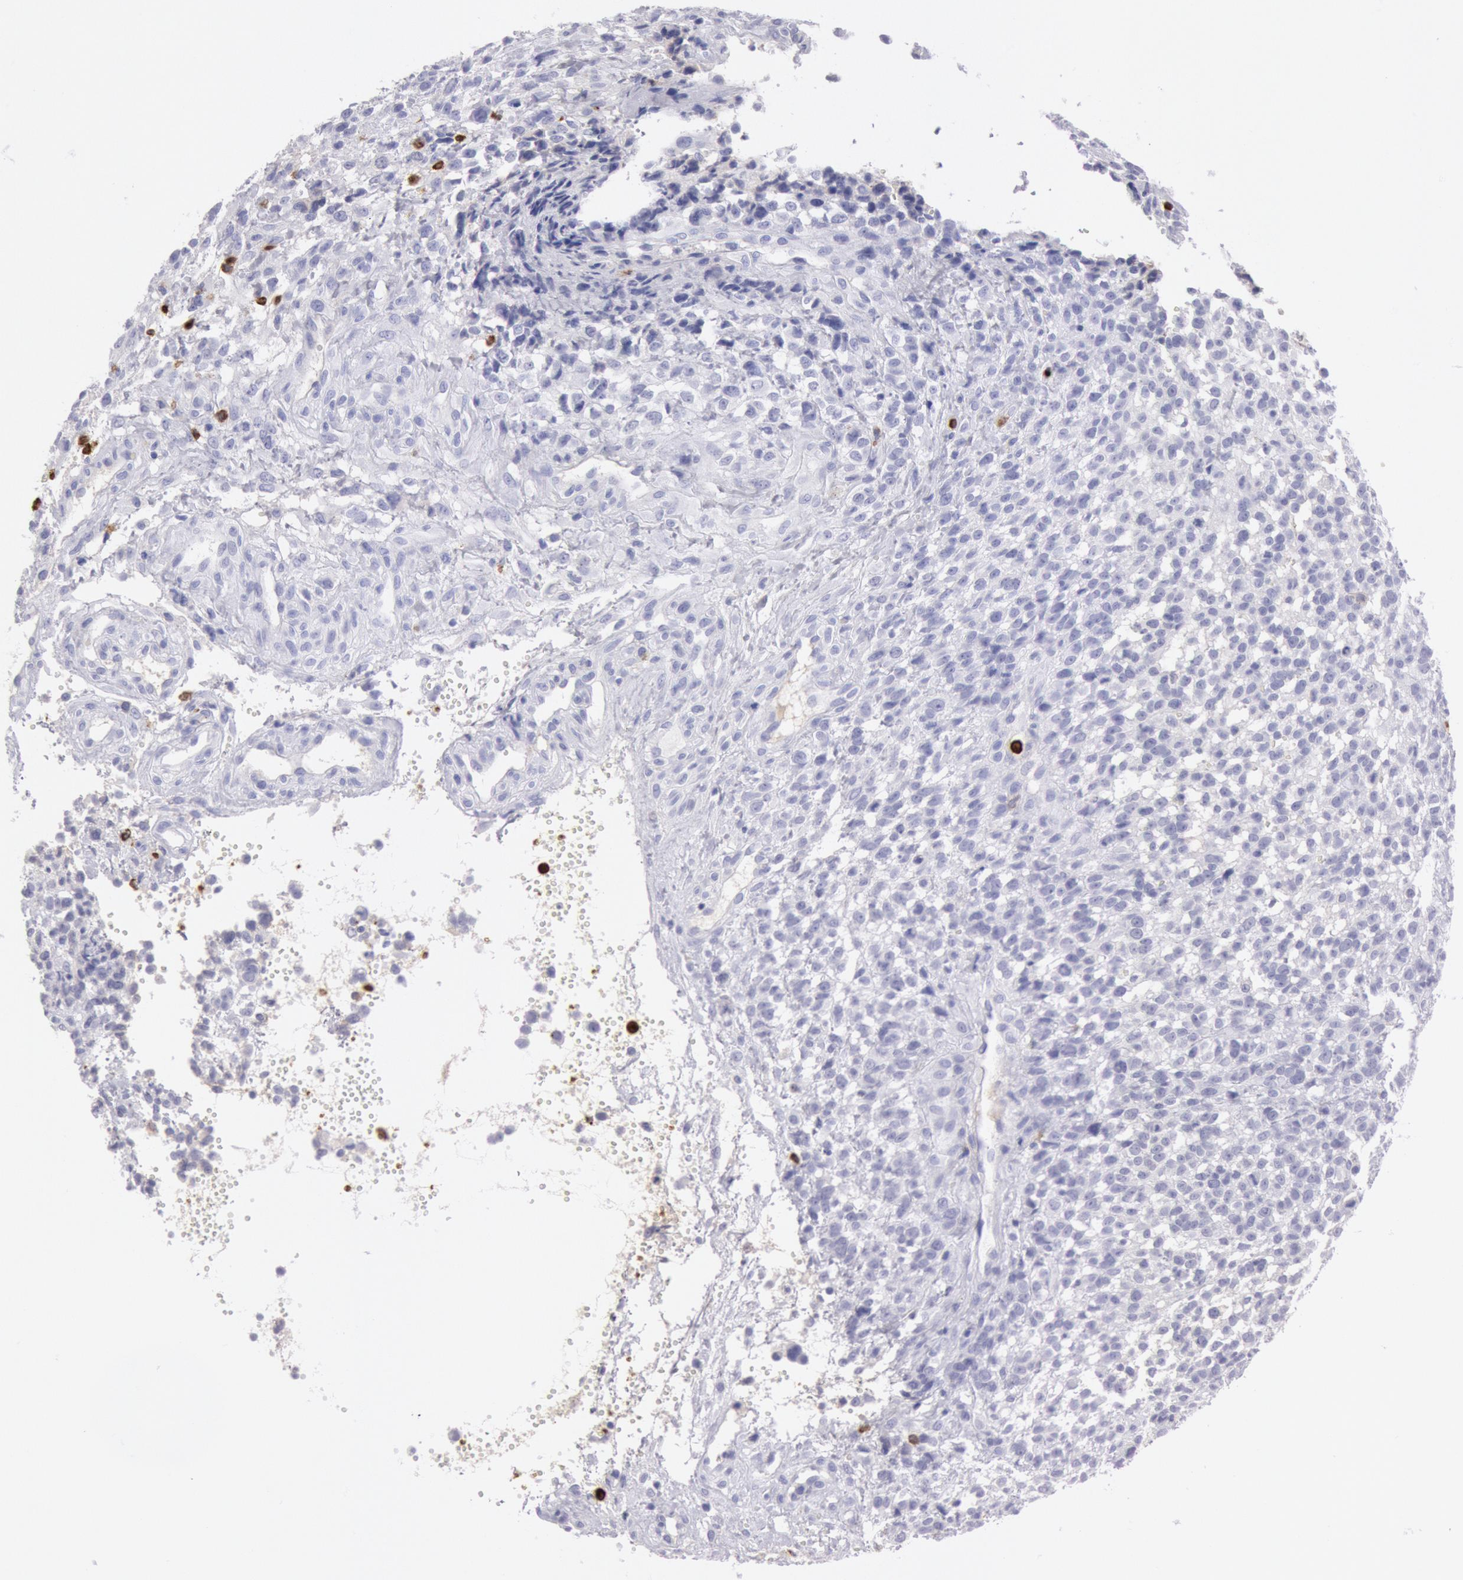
{"staining": {"intensity": "negative", "quantity": "none", "location": "none"}, "tissue": "glioma", "cell_type": "Tumor cells", "image_type": "cancer", "snomed": [{"axis": "morphology", "description": "Glioma, malignant, High grade"}, {"axis": "topography", "description": "Brain"}], "caption": "Immunohistochemistry image of neoplastic tissue: glioma stained with DAB shows no significant protein staining in tumor cells.", "gene": "FCN1", "patient": {"sex": "male", "age": 66}}